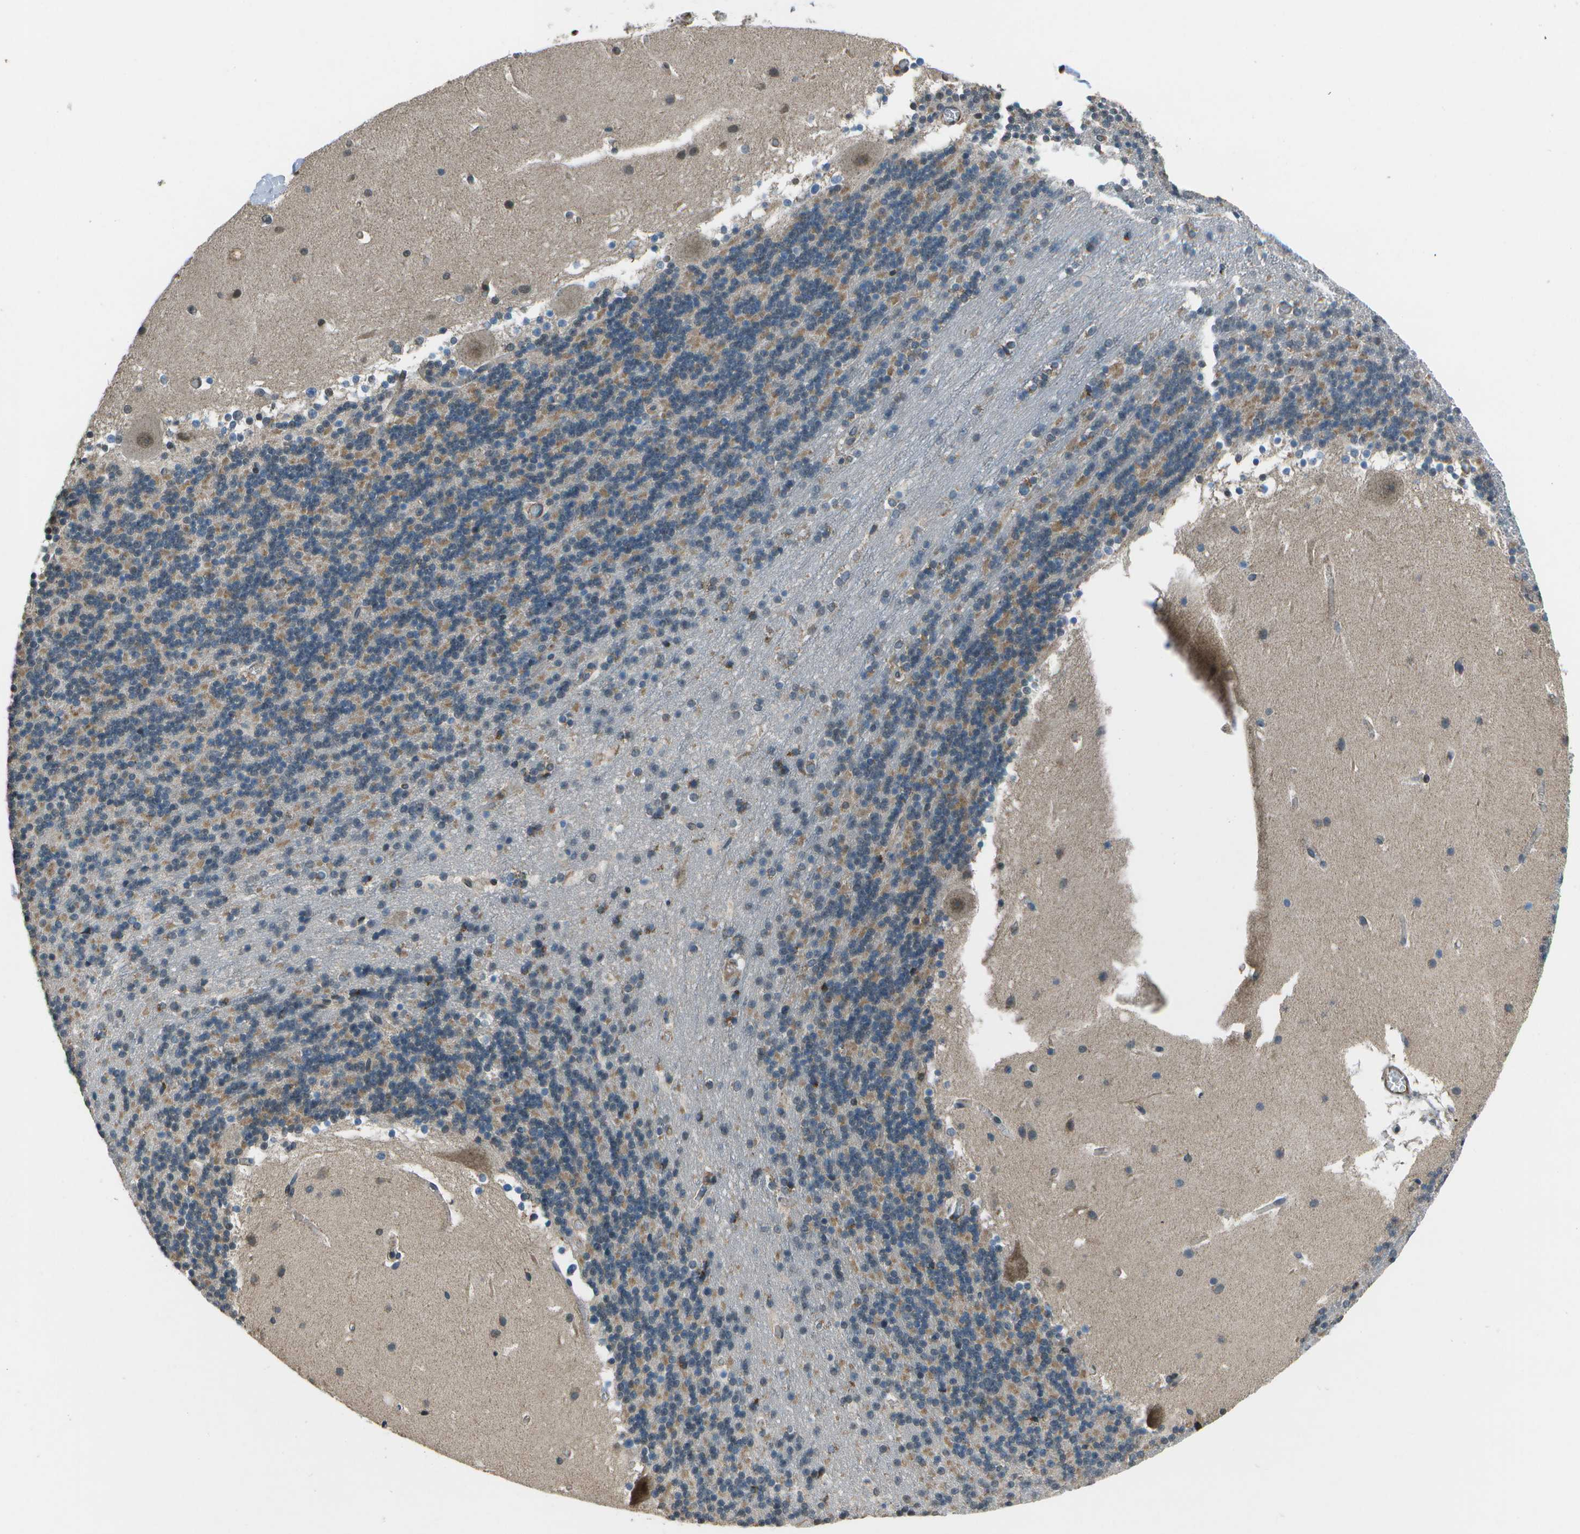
{"staining": {"intensity": "moderate", "quantity": "25%-75%", "location": "cytoplasmic/membranous"}, "tissue": "cerebellum", "cell_type": "Cells in granular layer", "image_type": "normal", "snomed": [{"axis": "morphology", "description": "Normal tissue, NOS"}, {"axis": "topography", "description": "Cerebellum"}], "caption": "High-power microscopy captured an immunohistochemistry histopathology image of unremarkable cerebellum, revealing moderate cytoplasmic/membranous staining in about 25%-75% of cells in granular layer. The protein of interest is stained brown, and the nuclei are stained in blue (DAB IHC with brightfield microscopy, high magnification).", "gene": "EIF2AK1", "patient": {"sex": "male", "age": 45}}